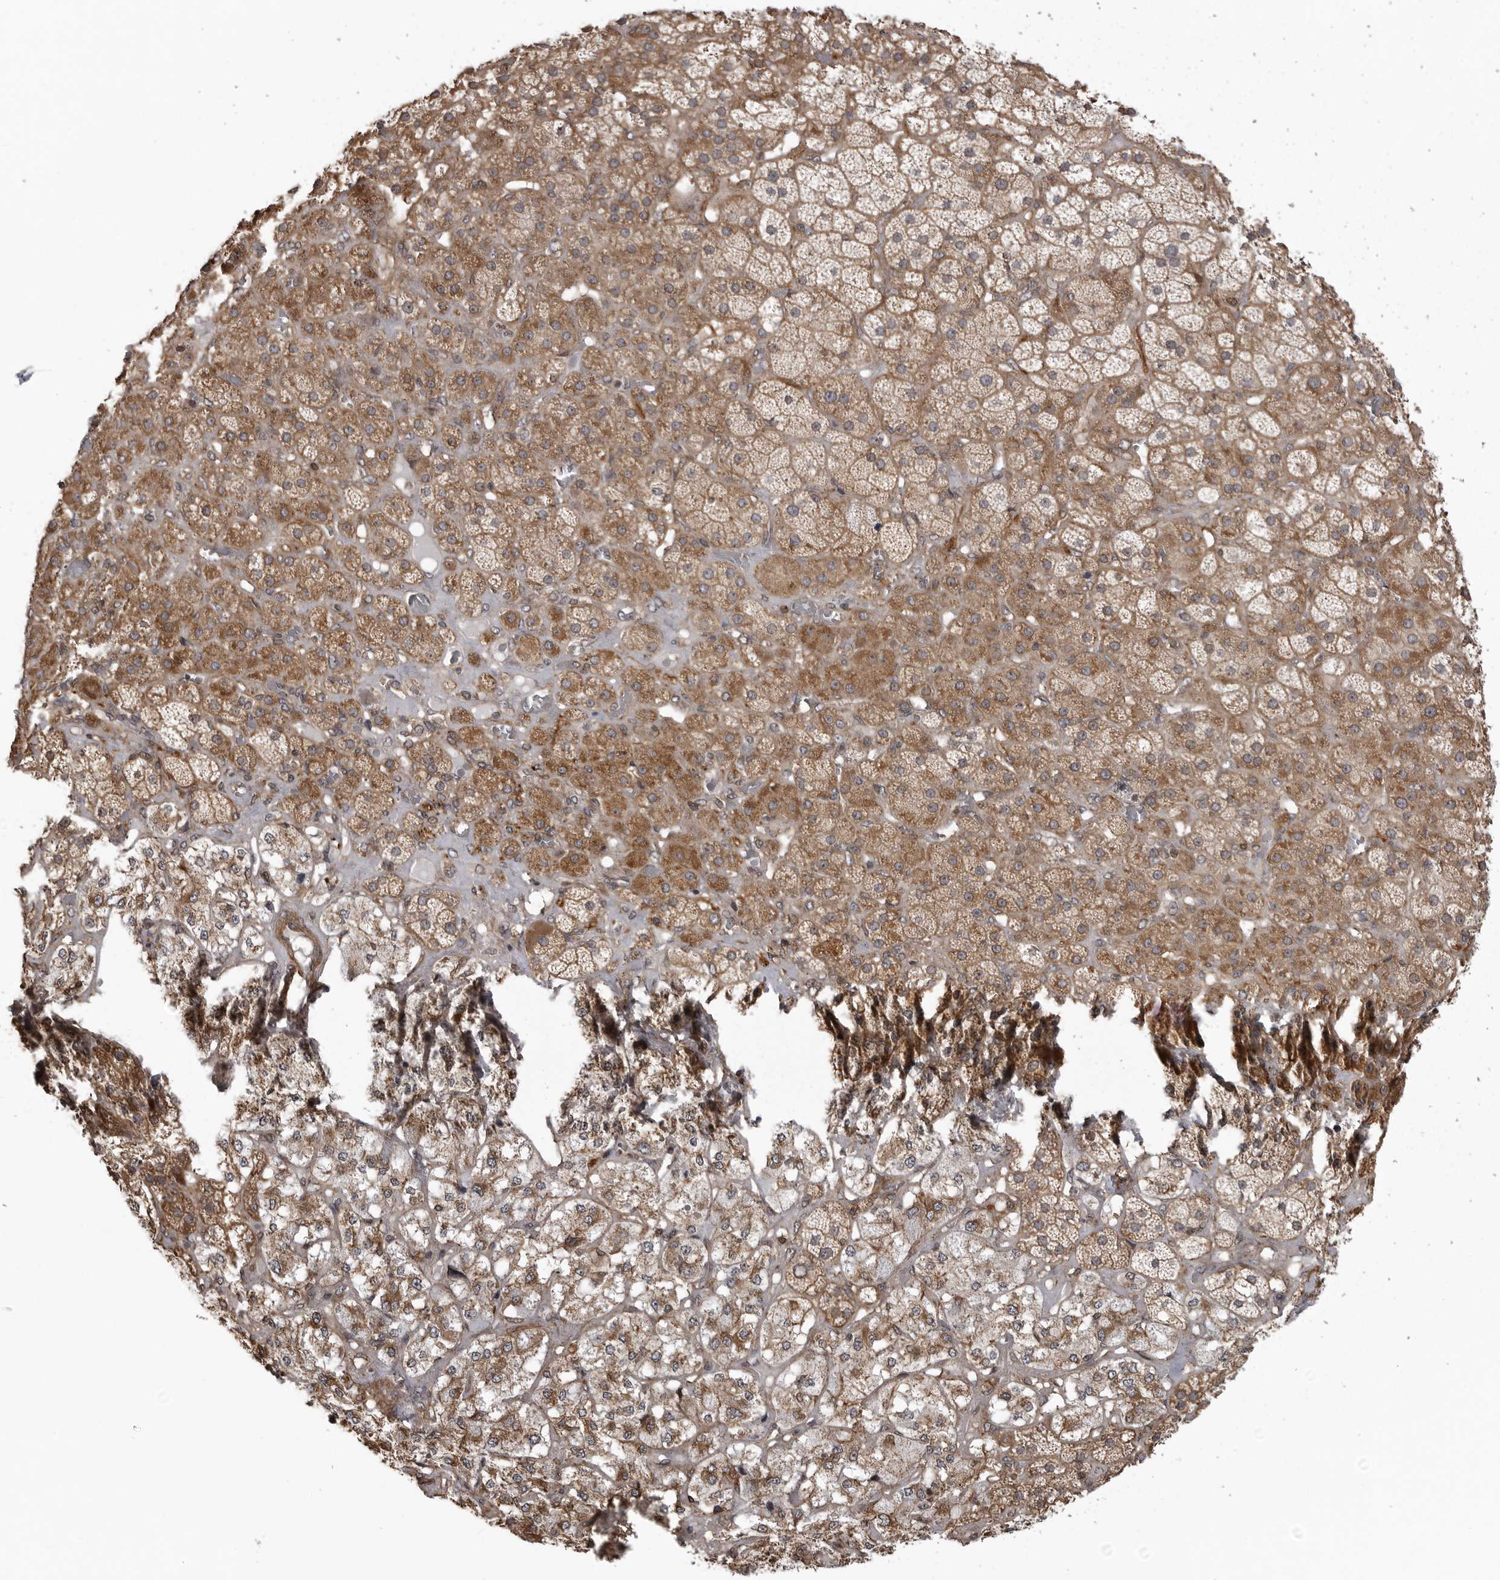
{"staining": {"intensity": "moderate", "quantity": ">75%", "location": "cytoplasmic/membranous"}, "tissue": "adrenal gland", "cell_type": "Glandular cells", "image_type": "normal", "snomed": [{"axis": "morphology", "description": "Normal tissue, NOS"}, {"axis": "topography", "description": "Adrenal gland"}], "caption": "An immunohistochemistry histopathology image of normal tissue is shown. Protein staining in brown shows moderate cytoplasmic/membranous positivity in adrenal gland within glandular cells.", "gene": "ZNRF1", "patient": {"sex": "male", "age": 57}}